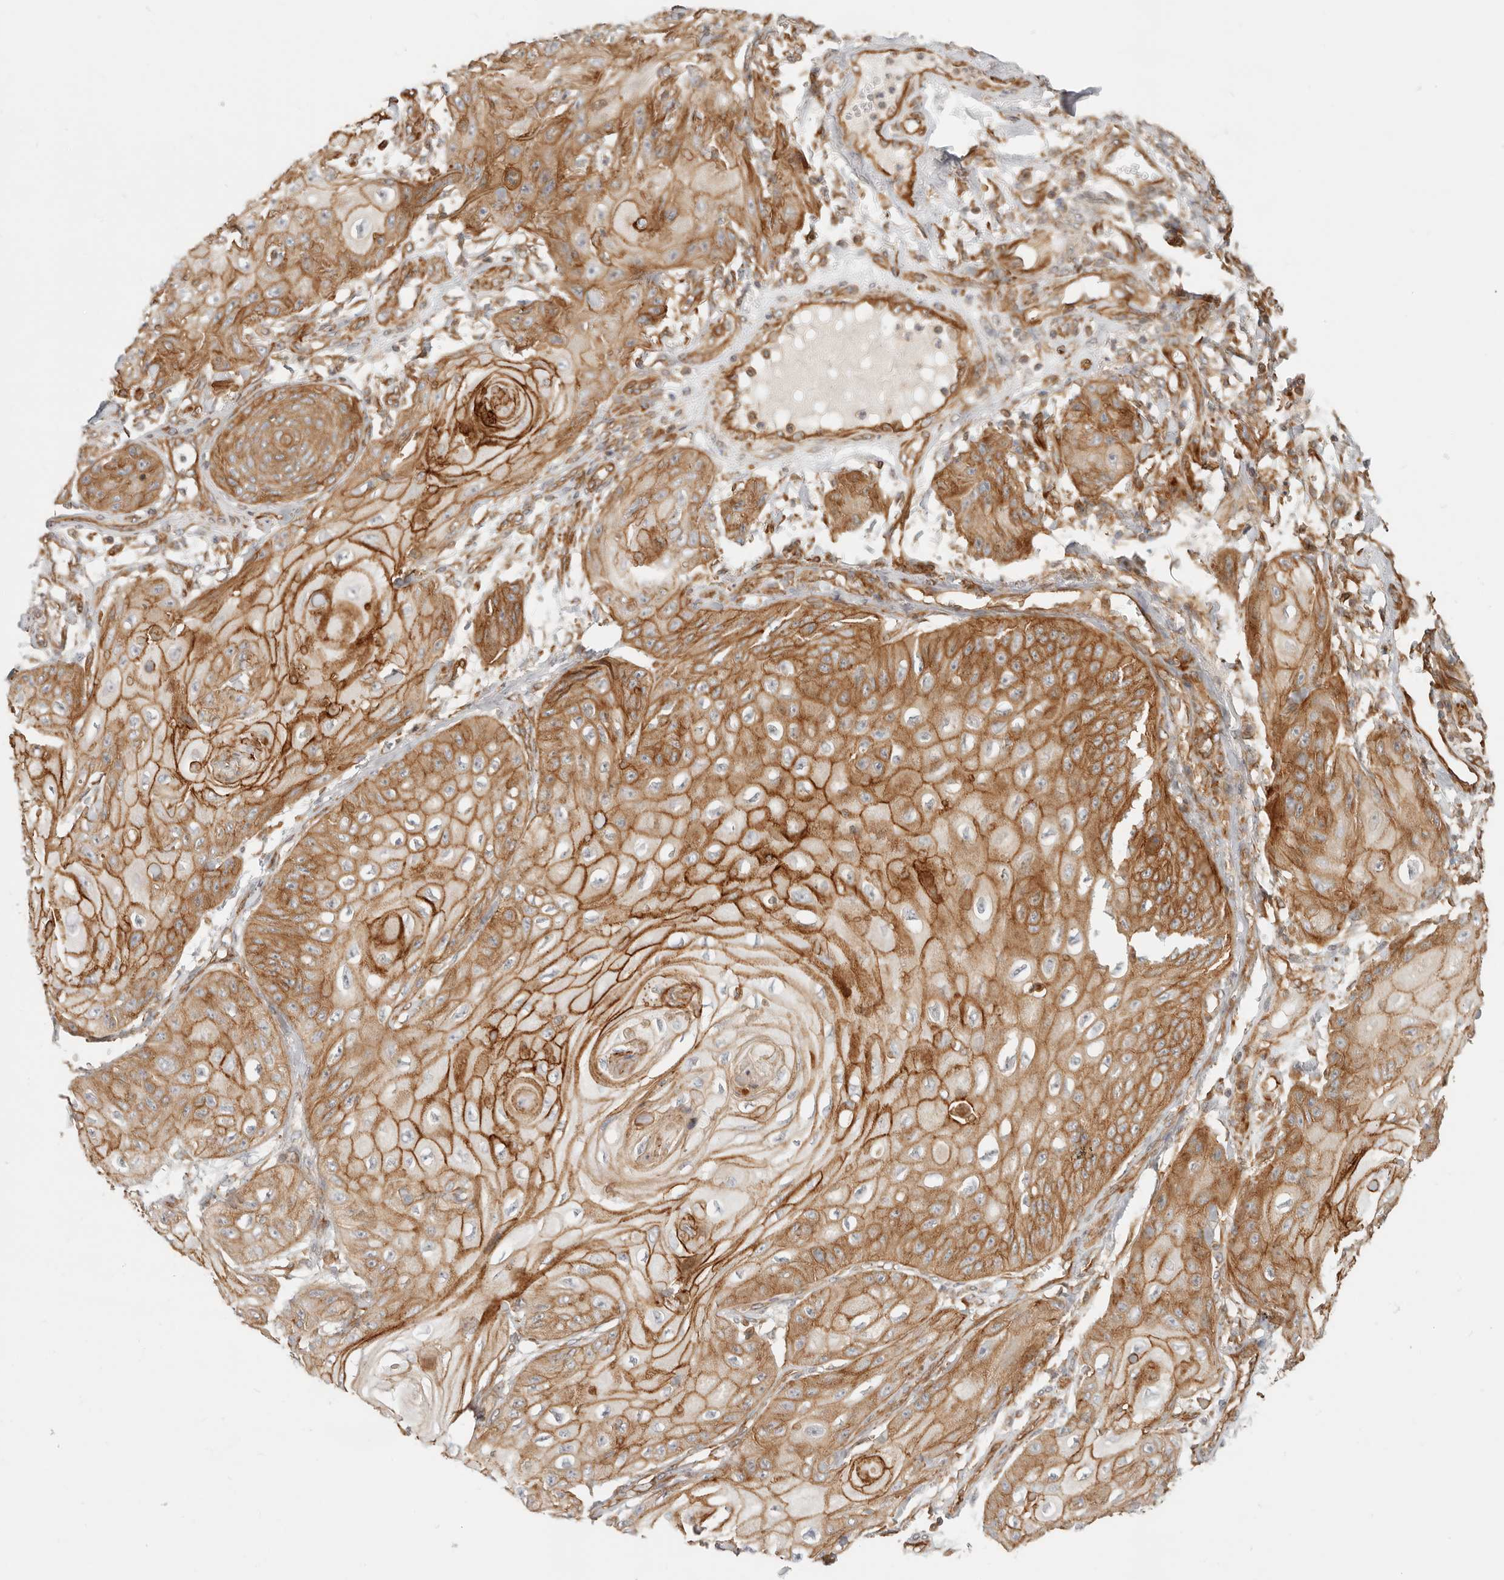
{"staining": {"intensity": "moderate", "quantity": ">75%", "location": "cytoplasmic/membranous"}, "tissue": "skin cancer", "cell_type": "Tumor cells", "image_type": "cancer", "snomed": [{"axis": "morphology", "description": "Squamous cell carcinoma, NOS"}, {"axis": "topography", "description": "Skin"}], "caption": "A brown stain labels moderate cytoplasmic/membranous expression of a protein in skin cancer (squamous cell carcinoma) tumor cells.", "gene": "UFSP1", "patient": {"sex": "male", "age": 74}}